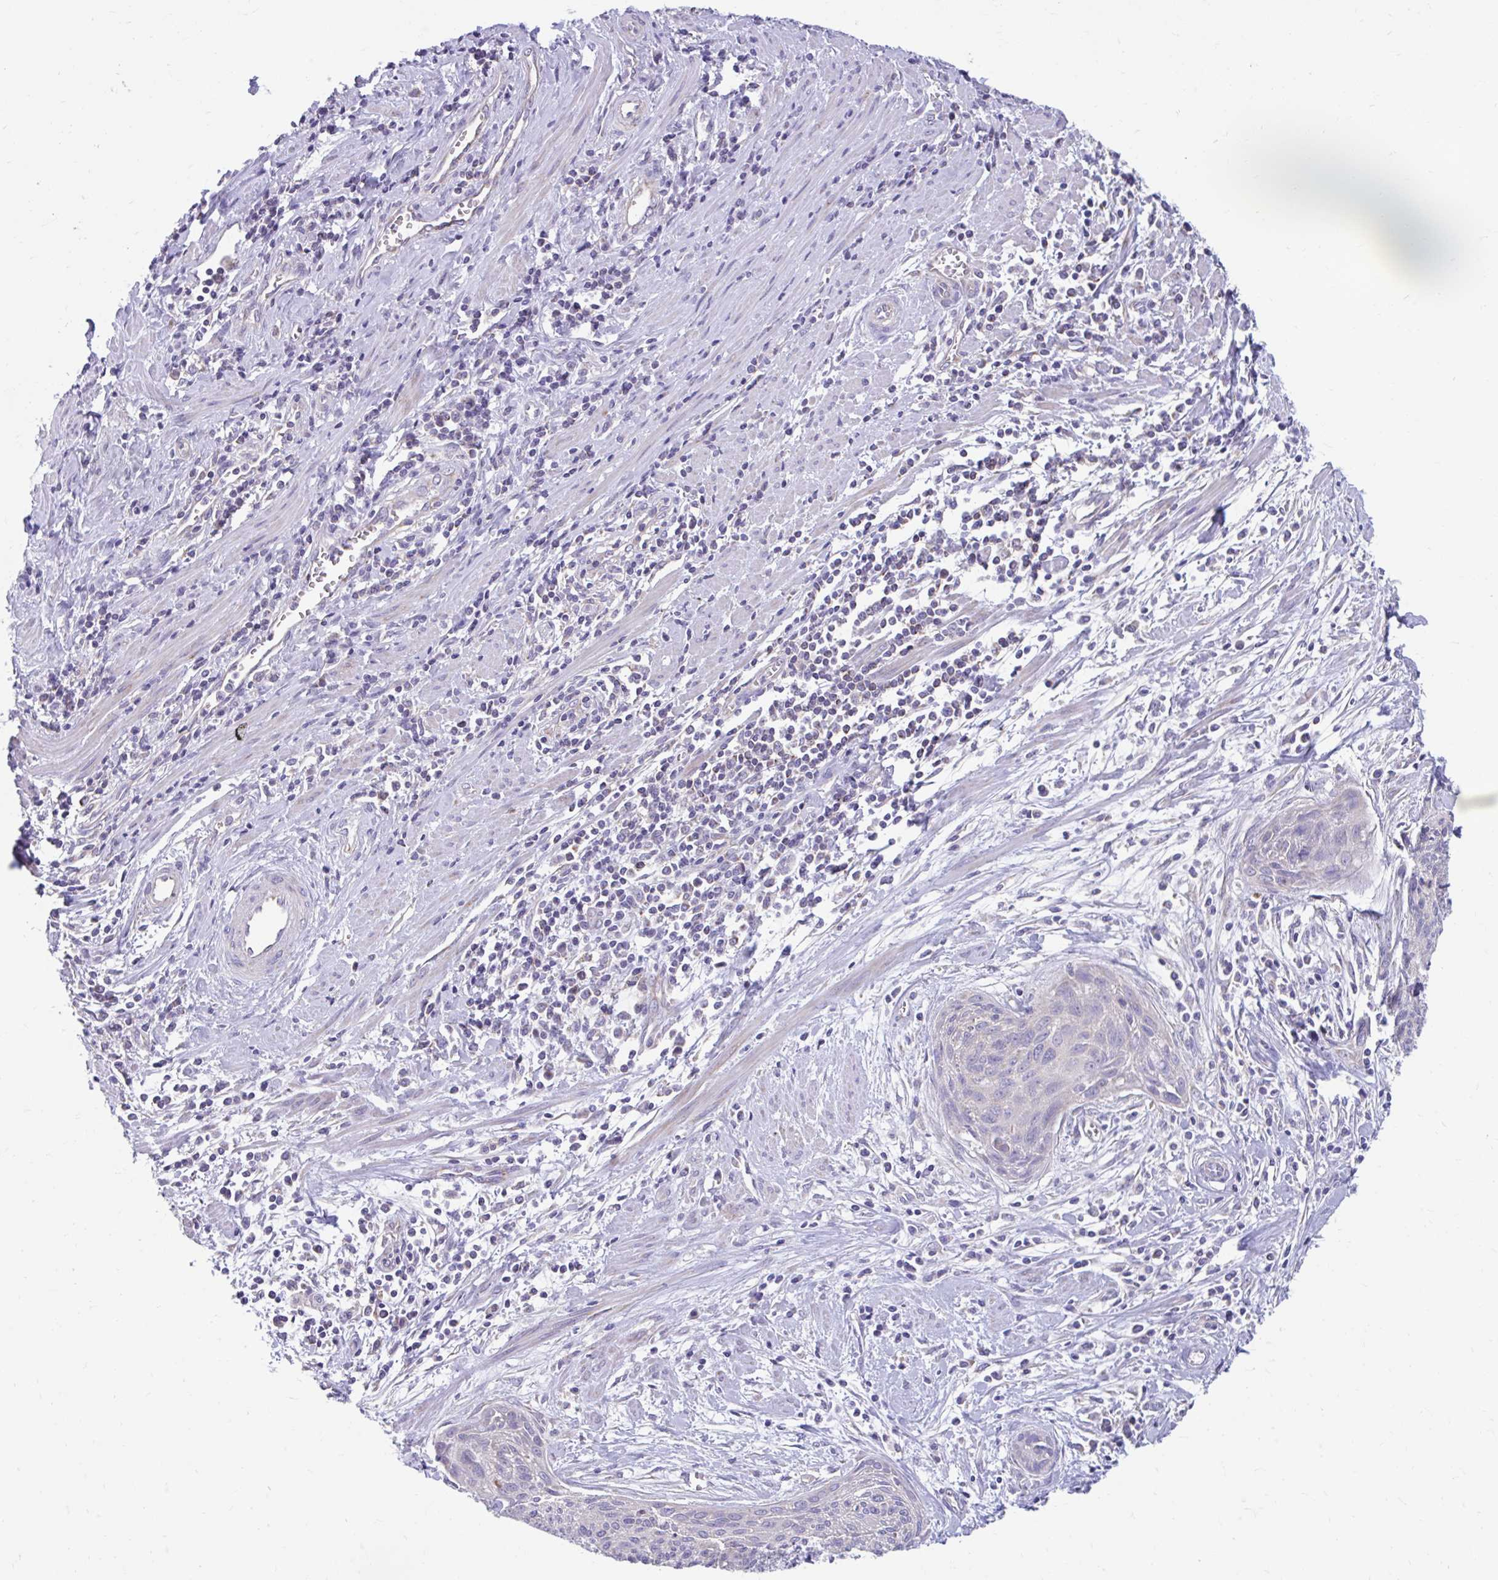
{"staining": {"intensity": "negative", "quantity": "none", "location": "none"}, "tissue": "cervical cancer", "cell_type": "Tumor cells", "image_type": "cancer", "snomed": [{"axis": "morphology", "description": "Squamous cell carcinoma, NOS"}, {"axis": "topography", "description": "Cervix"}], "caption": "Cervical squamous cell carcinoma was stained to show a protein in brown. There is no significant positivity in tumor cells. (DAB immunohistochemistry with hematoxylin counter stain).", "gene": "LINGO4", "patient": {"sex": "female", "age": 55}}